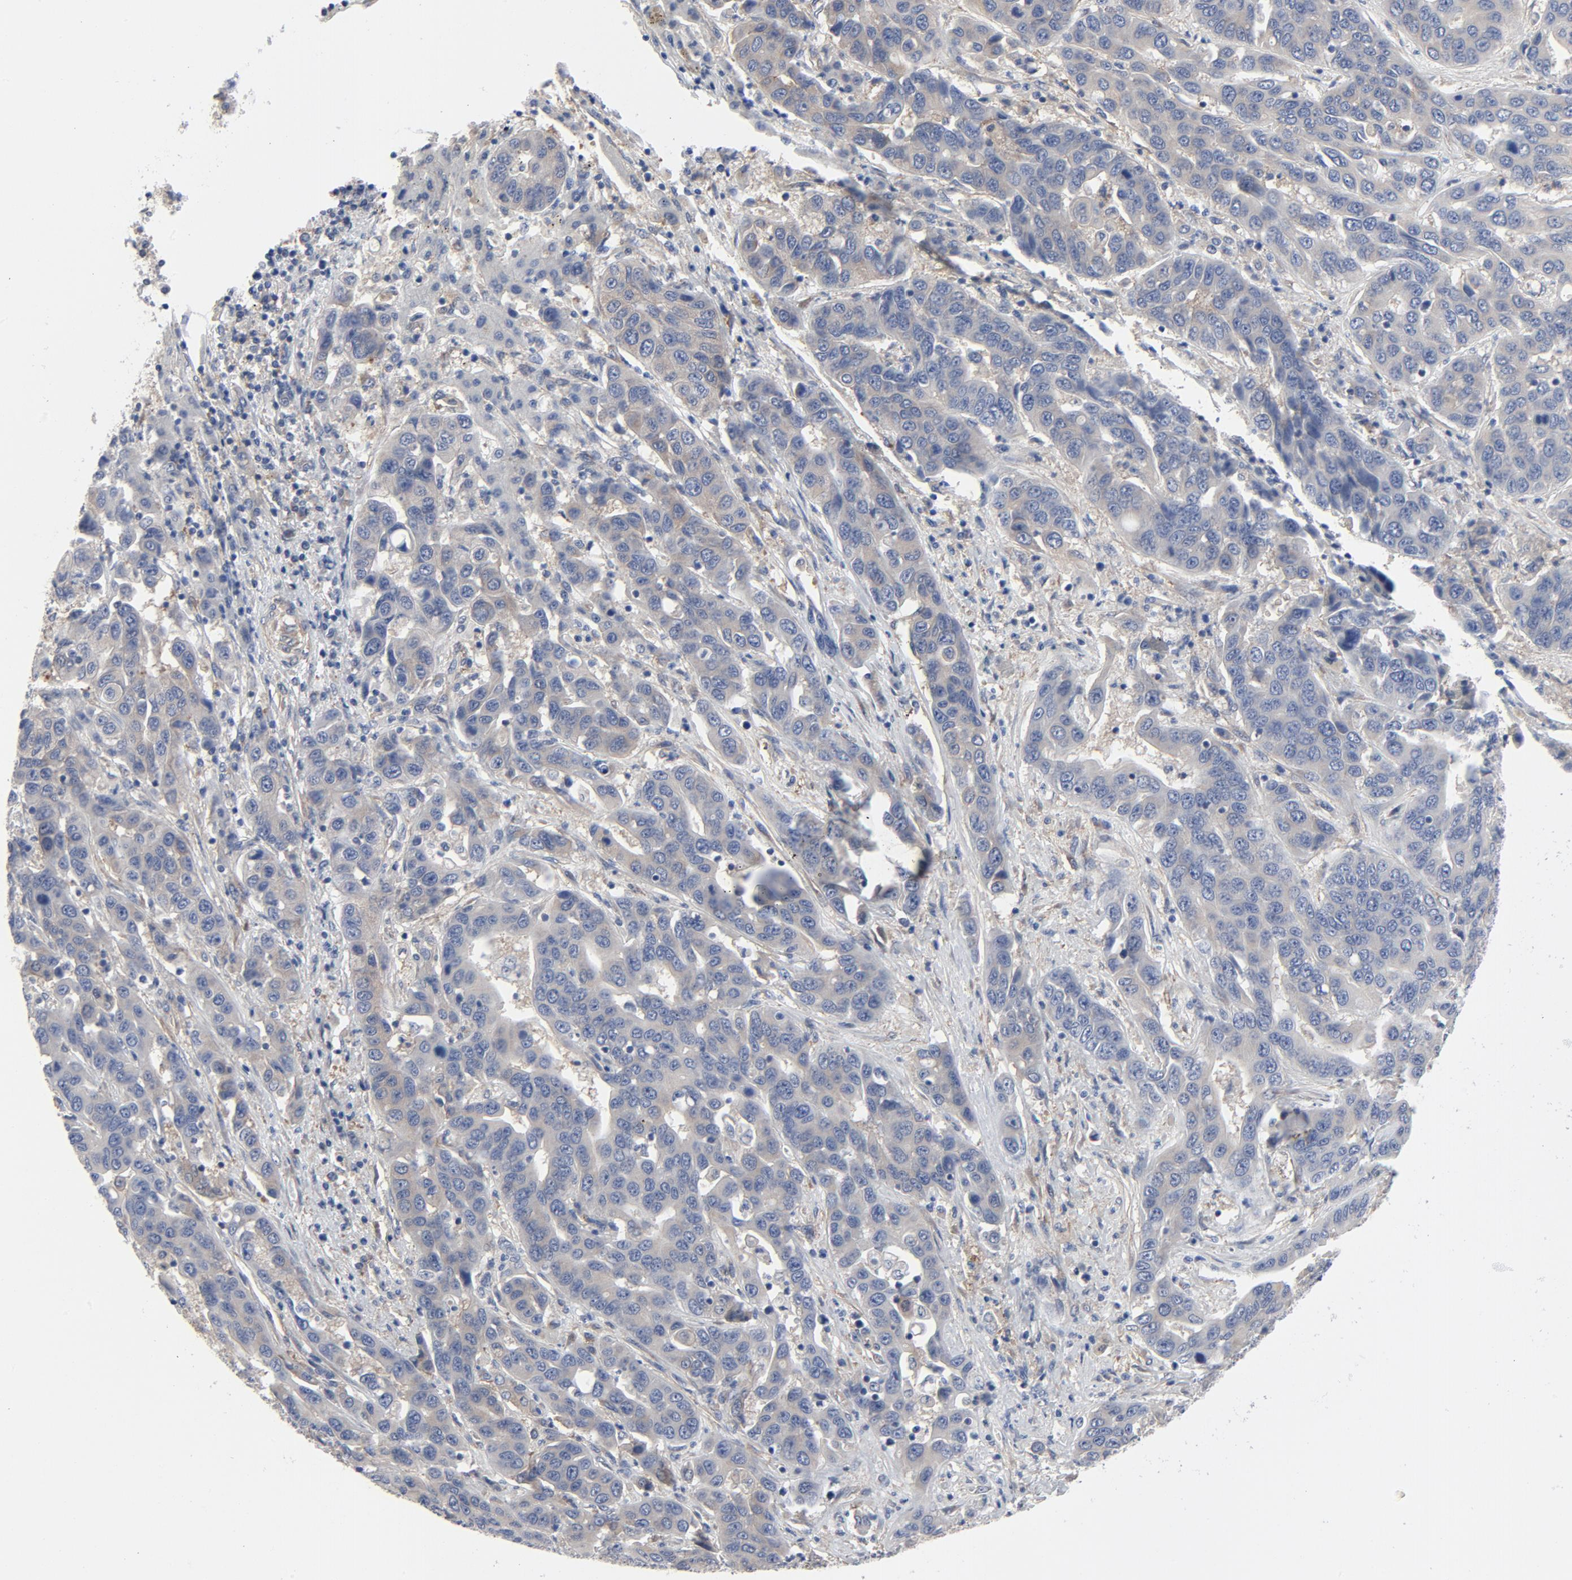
{"staining": {"intensity": "moderate", "quantity": "25%-75%", "location": "cytoplasmic/membranous"}, "tissue": "liver cancer", "cell_type": "Tumor cells", "image_type": "cancer", "snomed": [{"axis": "morphology", "description": "Cholangiocarcinoma"}, {"axis": "topography", "description": "Liver"}], "caption": "Liver cholangiocarcinoma stained with DAB immunohistochemistry (IHC) displays medium levels of moderate cytoplasmic/membranous staining in about 25%-75% of tumor cells. (DAB IHC, brown staining for protein, blue staining for nuclei).", "gene": "DYNLT3", "patient": {"sex": "female", "age": 52}}